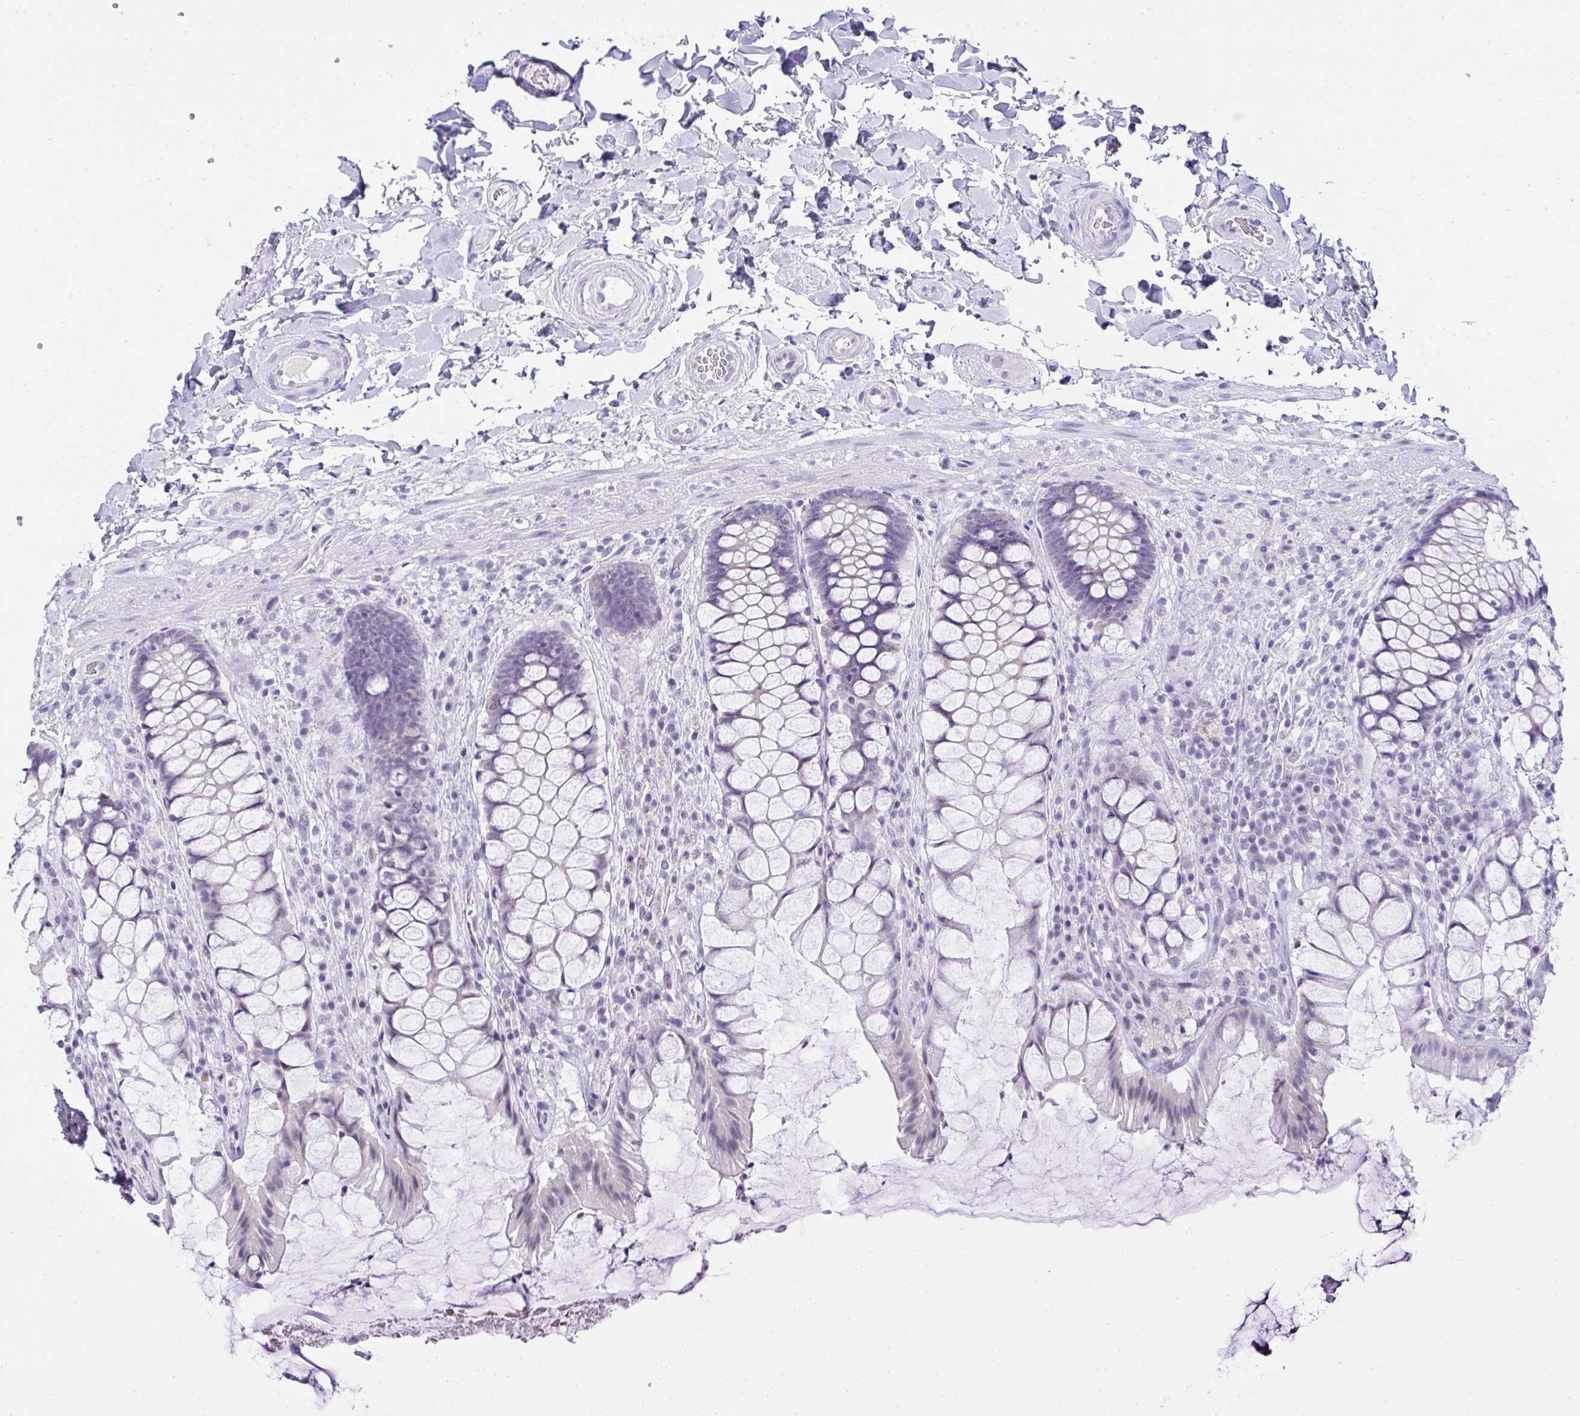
{"staining": {"intensity": "negative", "quantity": "none", "location": "none"}, "tissue": "rectum", "cell_type": "Glandular cells", "image_type": "normal", "snomed": [{"axis": "morphology", "description": "Normal tissue, NOS"}, {"axis": "topography", "description": "Rectum"}], "caption": "Immunohistochemistry of unremarkable human rectum displays no expression in glandular cells.", "gene": "RNF183", "patient": {"sex": "female", "age": 58}}